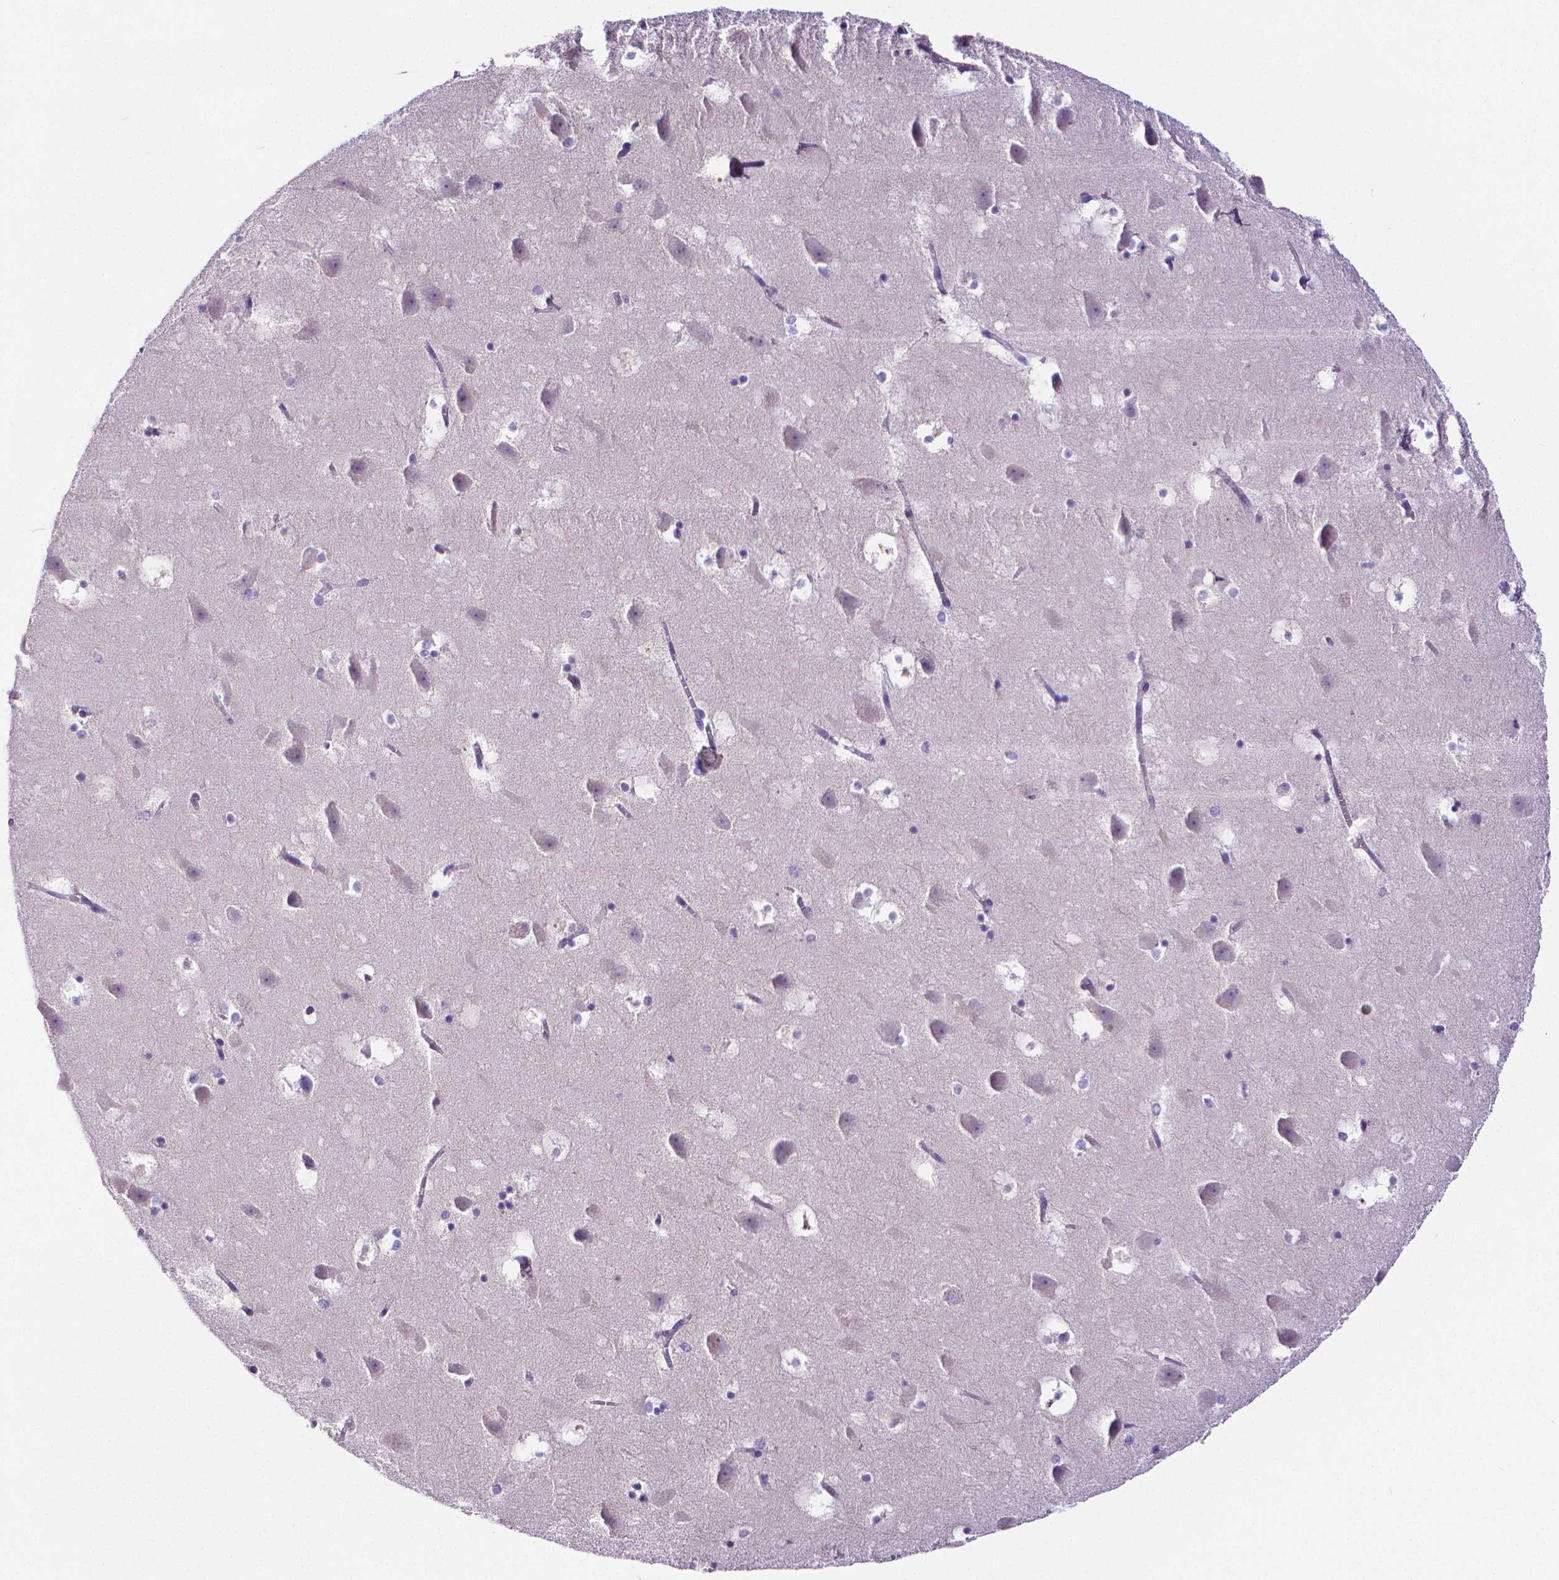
{"staining": {"intensity": "negative", "quantity": "none", "location": "none"}, "tissue": "hippocampus", "cell_type": "Glial cells", "image_type": "normal", "snomed": [{"axis": "morphology", "description": "Normal tissue, NOS"}, {"axis": "topography", "description": "Hippocampus"}], "caption": "Photomicrograph shows no protein expression in glial cells of benign hippocampus. (DAB immunohistochemistry with hematoxylin counter stain).", "gene": "MMP9", "patient": {"sex": "male", "age": 58}}